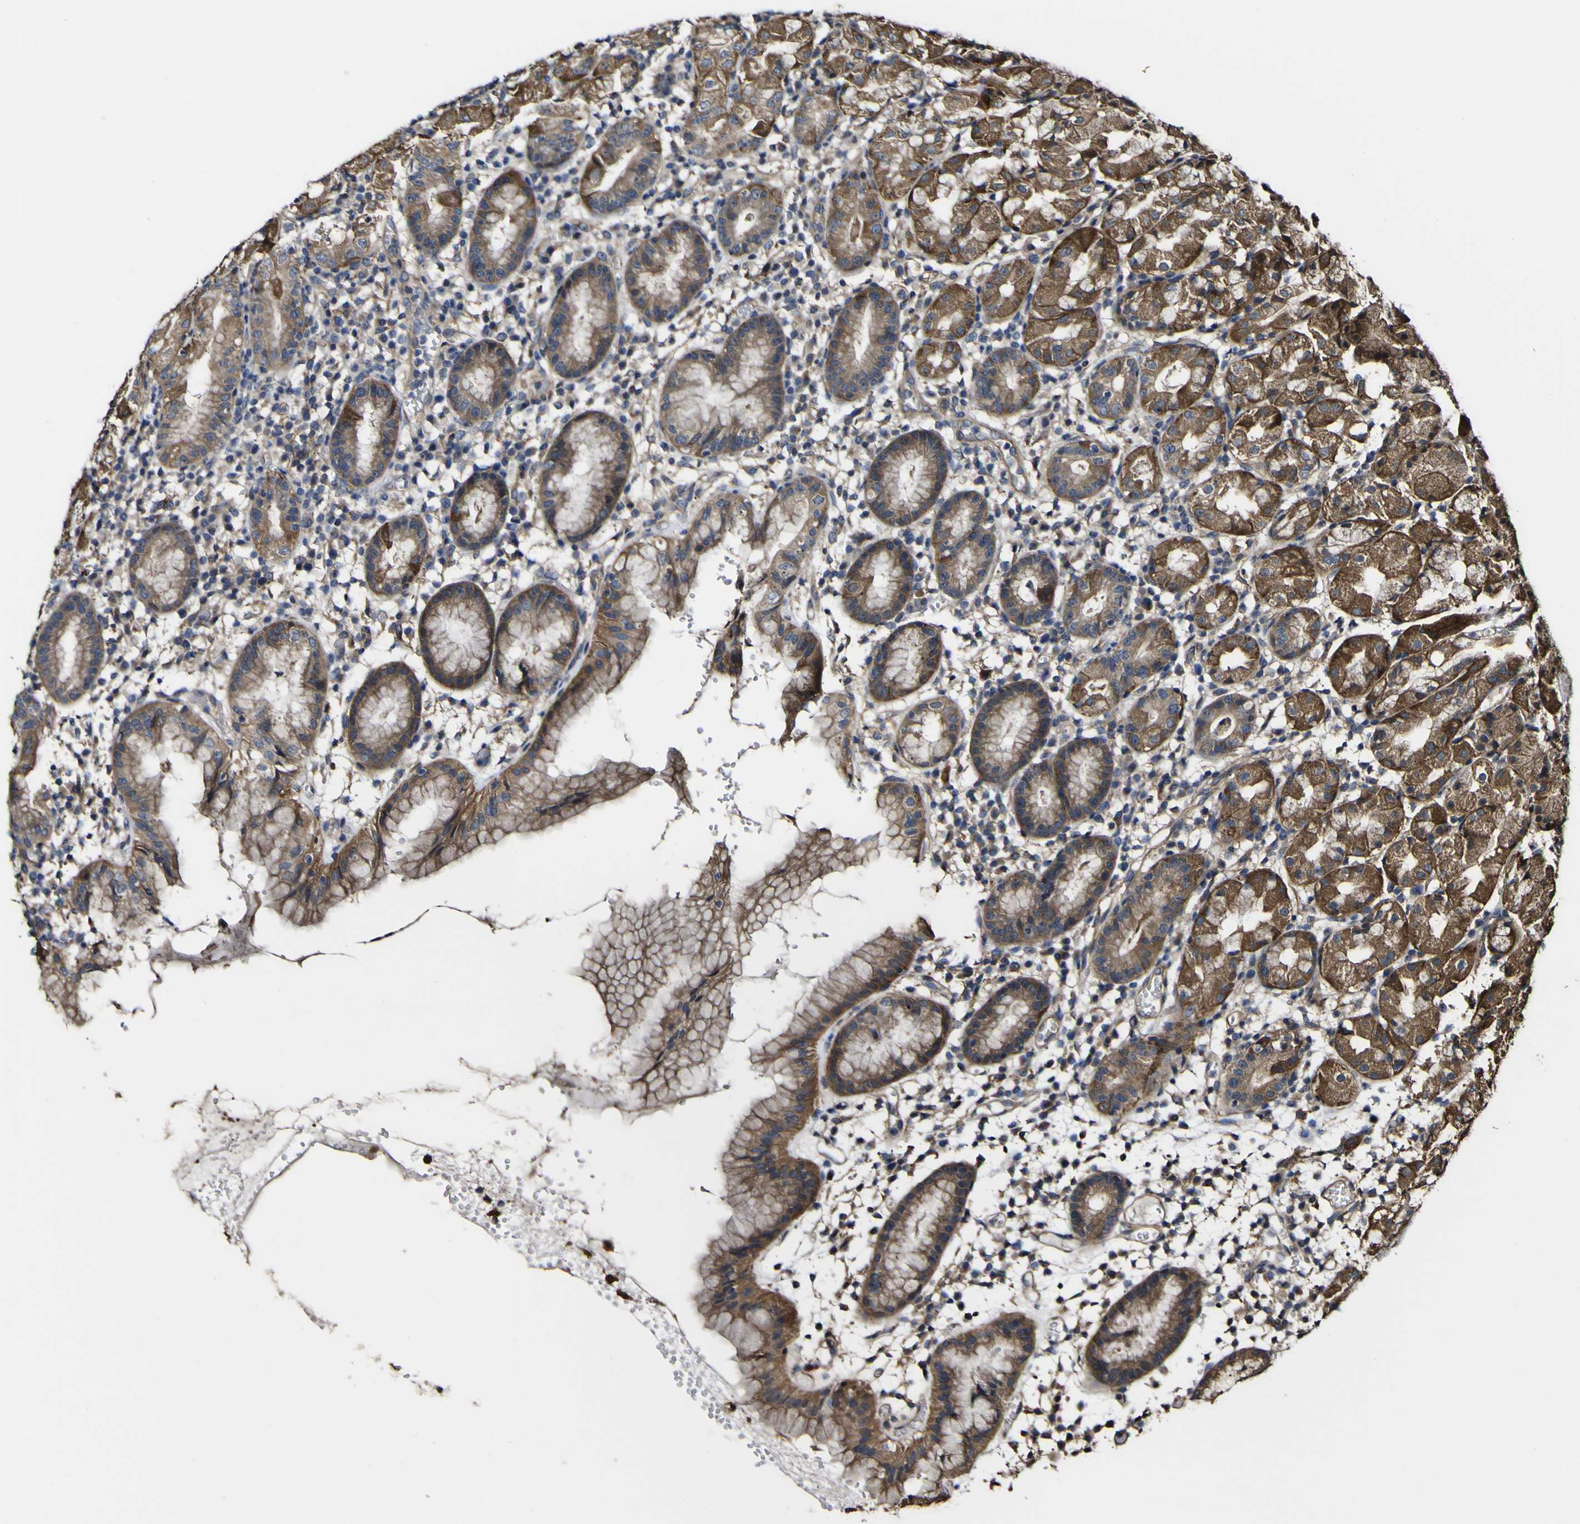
{"staining": {"intensity": "strong", "quantity": ">75%", "location": "cytoplasmic/membranous"}, "tissue": "stomach", "cell_type": "Glandular cells", "image_type": "normal", "snomed": [{"axis": "morphology", "description": "Normal tissue, NOS"}, {"axis": "topography", "description": "Stomach"}, {"axis": "topography", "description": "Stomach, lower"}], "caption": "The immunohistochemical stain shows strong cytoplasmic/membranous staining in glandular cells of normal stomach. The staining is performed using DAB brown chromogen to label protein expression. The nuclei are counter-stained blue using hematoxylin.", "gene": "NAALADL2", "patient": {"sex": "female", "age": 75}}